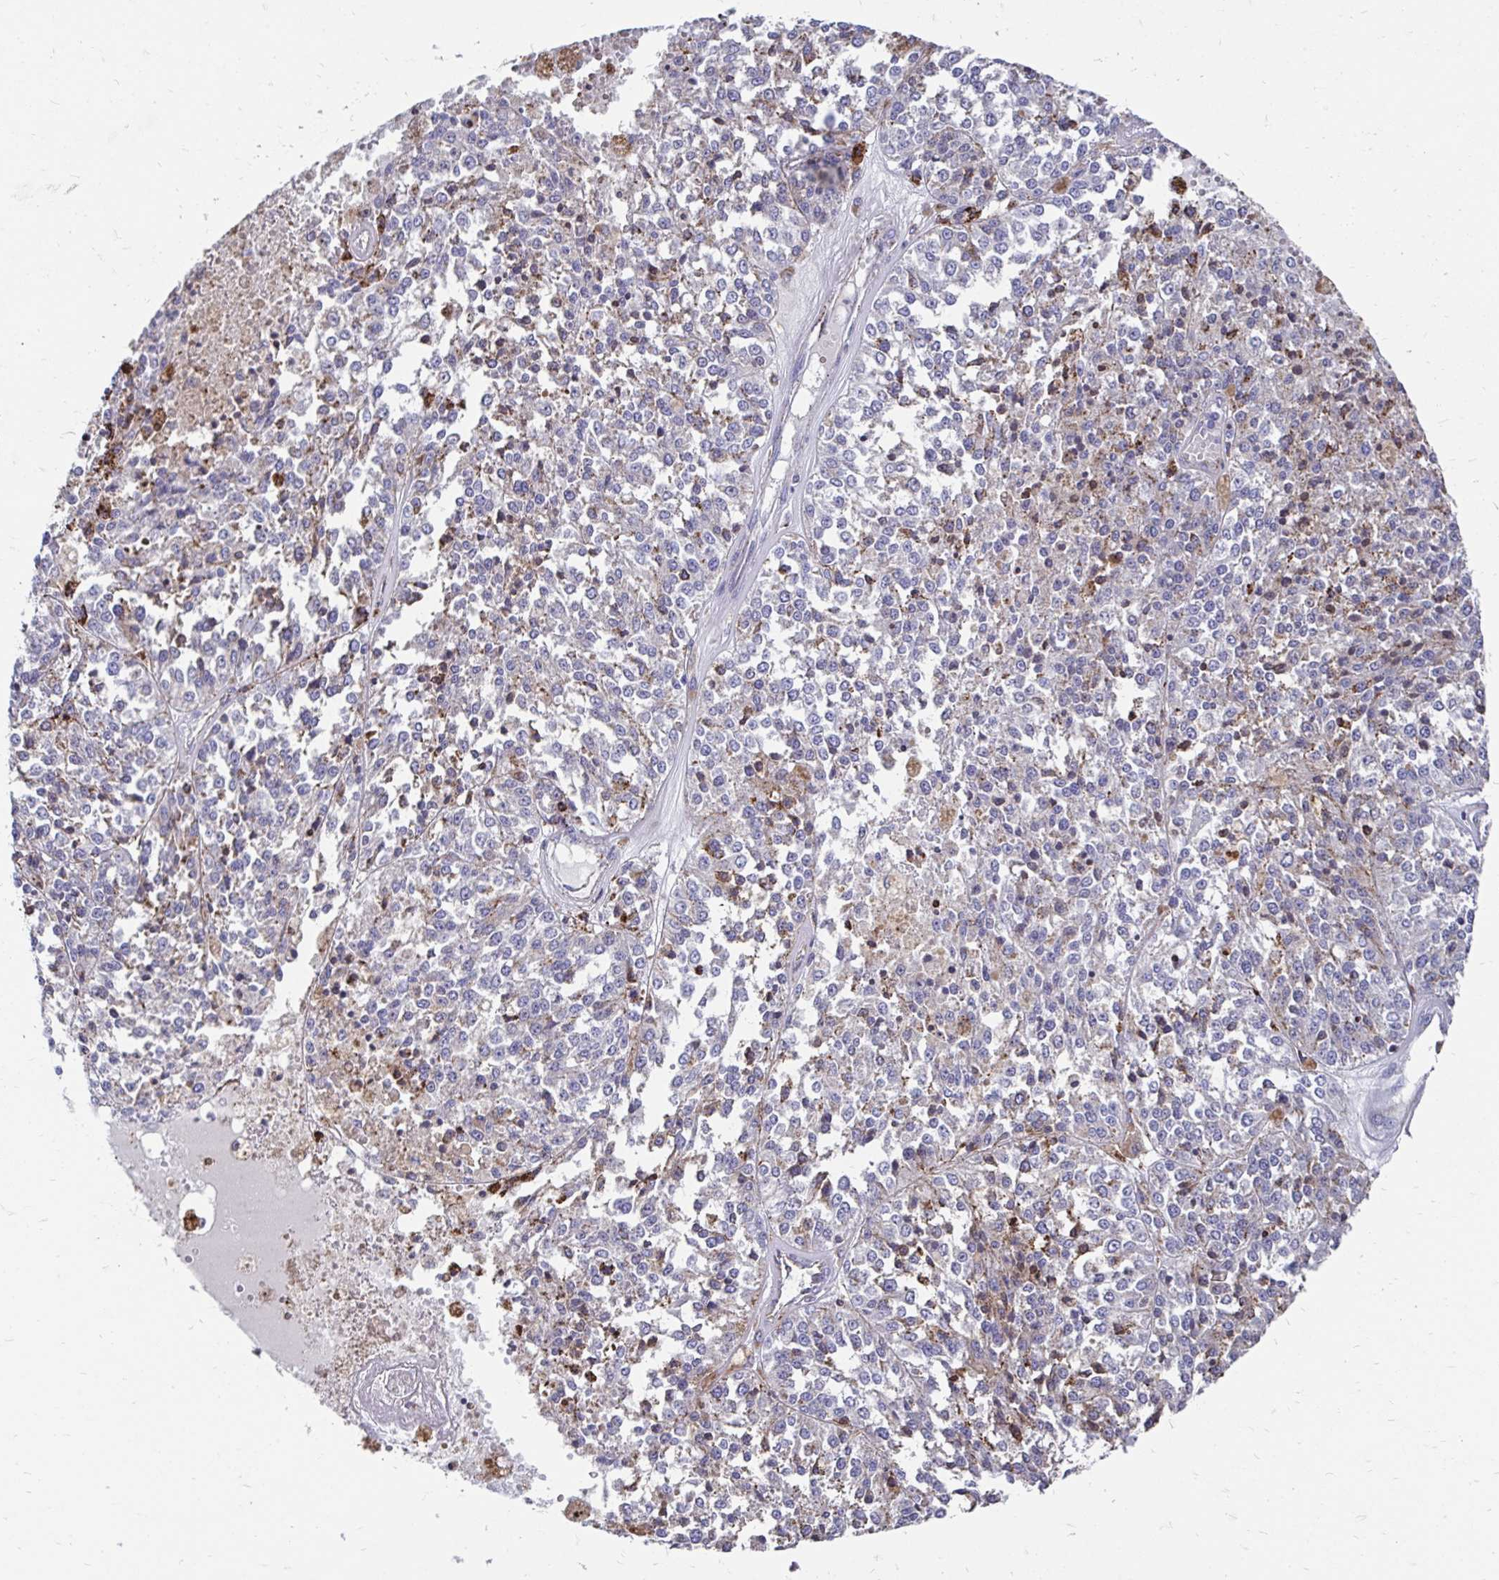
{"staining": {"intensity": "negative", "quantity": "none", "location": "none"}, "tissue": "melanoma", "cell_type": "Tumor cells", "image_type": "cancer", "snomed": [{"axis": "morphology", "description": "Malignant melanoma, Metastatic site"}, {"axis": "topography", "description": "Lymph node"}], "caption": "Tumor cells are negative for brown protein staining in melanoma. (DAB (3,3'-diaminobenzidine) IHC with hematoxylin counter stain).", "gene": "CDKL1", "patient": {"sex": "female", "age": 64}}